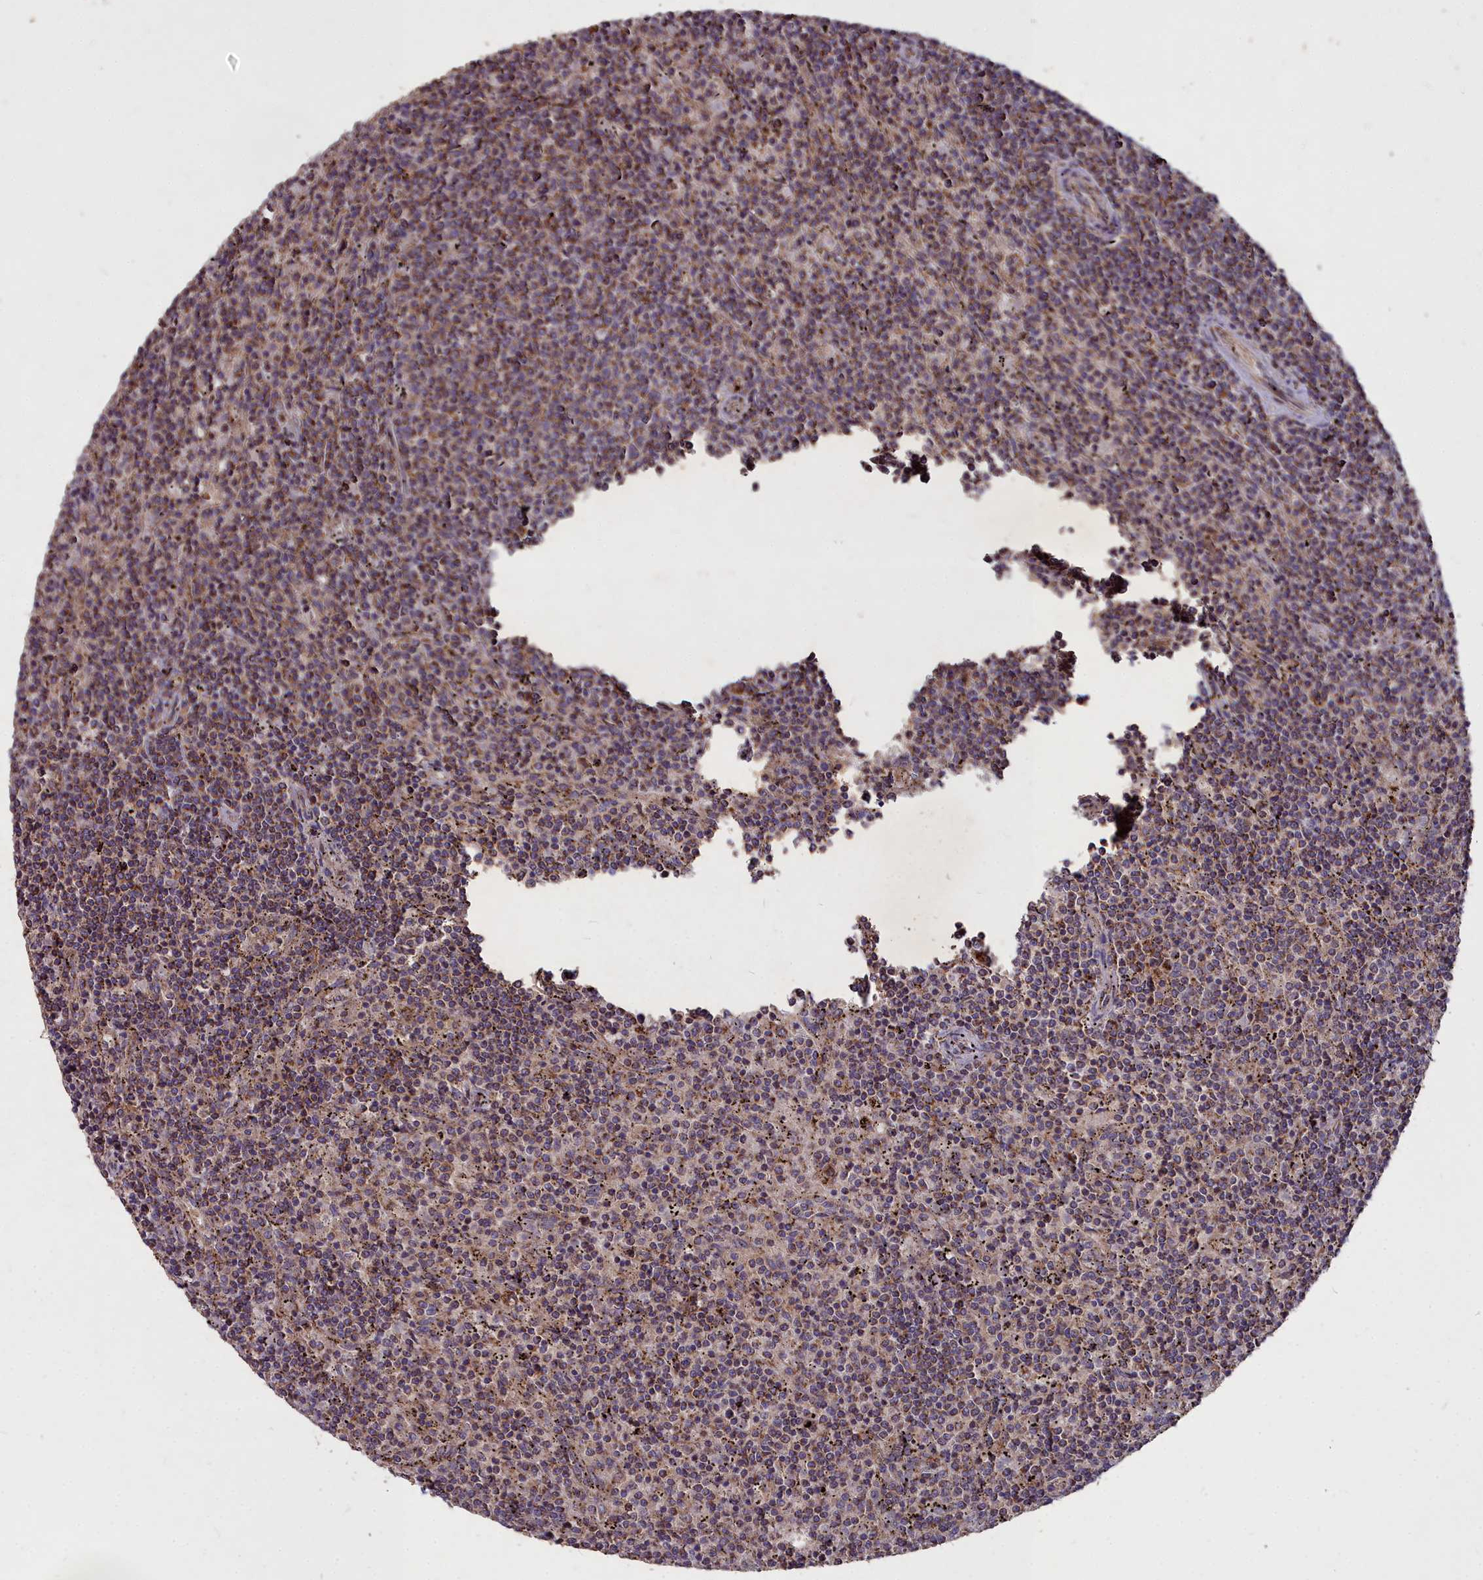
{"staining": {"intensity": "moderate", "quantity": ">75%", "location": "cytoplasmic/membranous"}, "tissue": "lymphoma", "cell_type": "Tumor cells", "image_type": "cancer", "snomed": [{"axis": "morphology", "description": "Malignant lymphoma, non-Hodgkin's type, Low grade"}, {"axis": "topography", "description": "Spleen"}], "caption": "Immunohistochemistry histopathology image of malignant lymphoma, non-Hodgkin's type (low-grade) stained for a protein (brown), which reveals medium levels of moderate cytoplasmic/membranous expression in approximately >75% of tumor cells.", "gene": "COX11", "patient": {"sex": "female", "age": 50}}